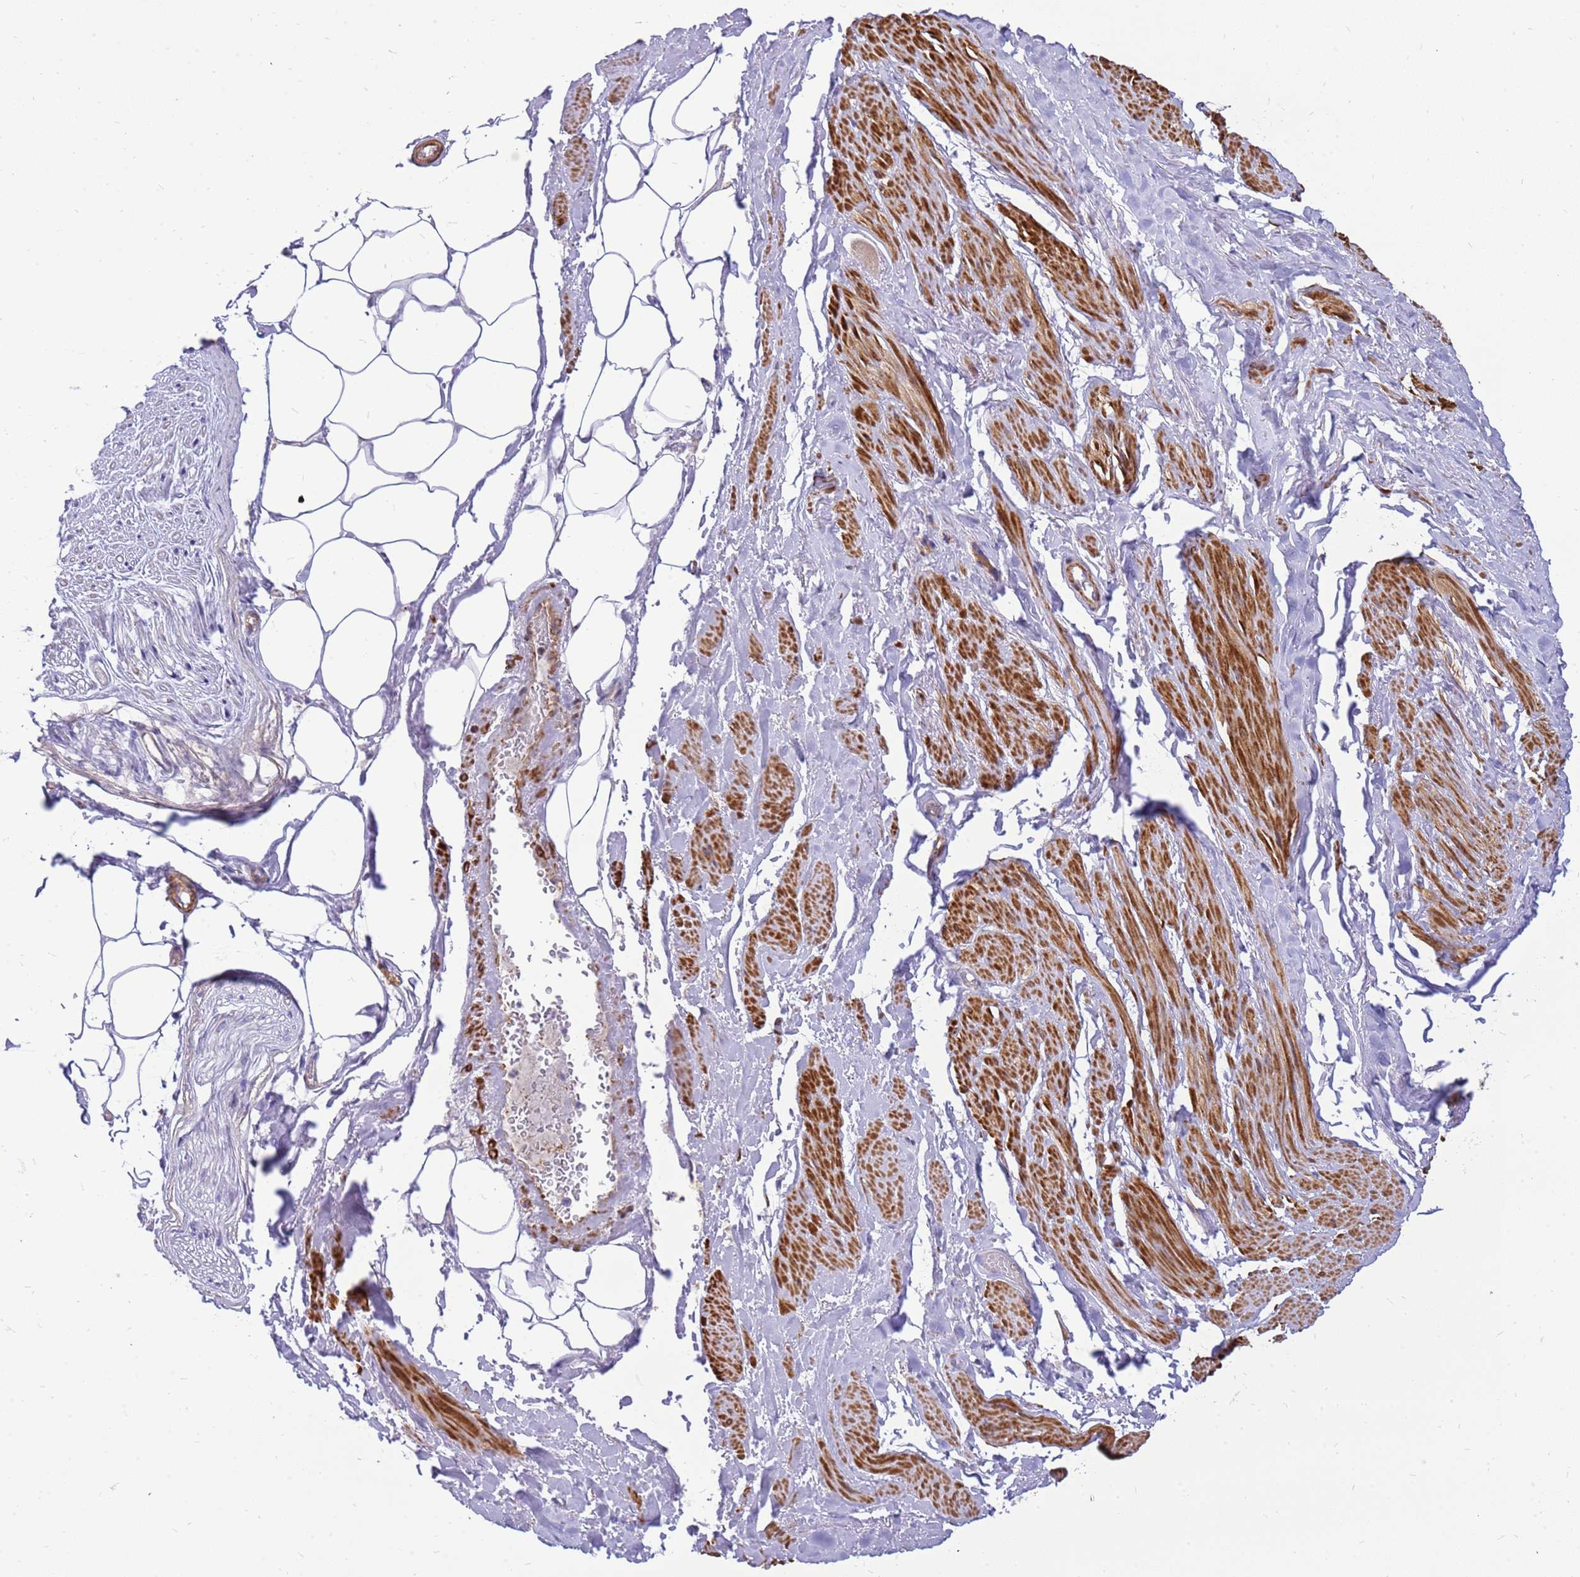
{"staining": {"intensity": "negative", "quantity": "none", "location": "none"}, "tissue": "adipose tissue", "cell_type": "Adipocytes", "image_type": "normal", "snomed": [{"axis": "morphology", "description": "Normal tissue, NOS"}, {"axis": "morphology", "description": "Adenocarcinoma, Low grade"}, {"axis": "topography", "description": "Prostate"}, {"axis": "topography", "description": "Peripheral nerve tissue"}], "caption": "A micrograph of human adipose tissue is negative for staining in adipocytes. (Stains: DAB immunohistochemistry with hematoxylin counter stain, Microscopy: brightfield microscopy at high magnification).", "gene": "MVD", "patient": {"sex": "male", "age": 63}}